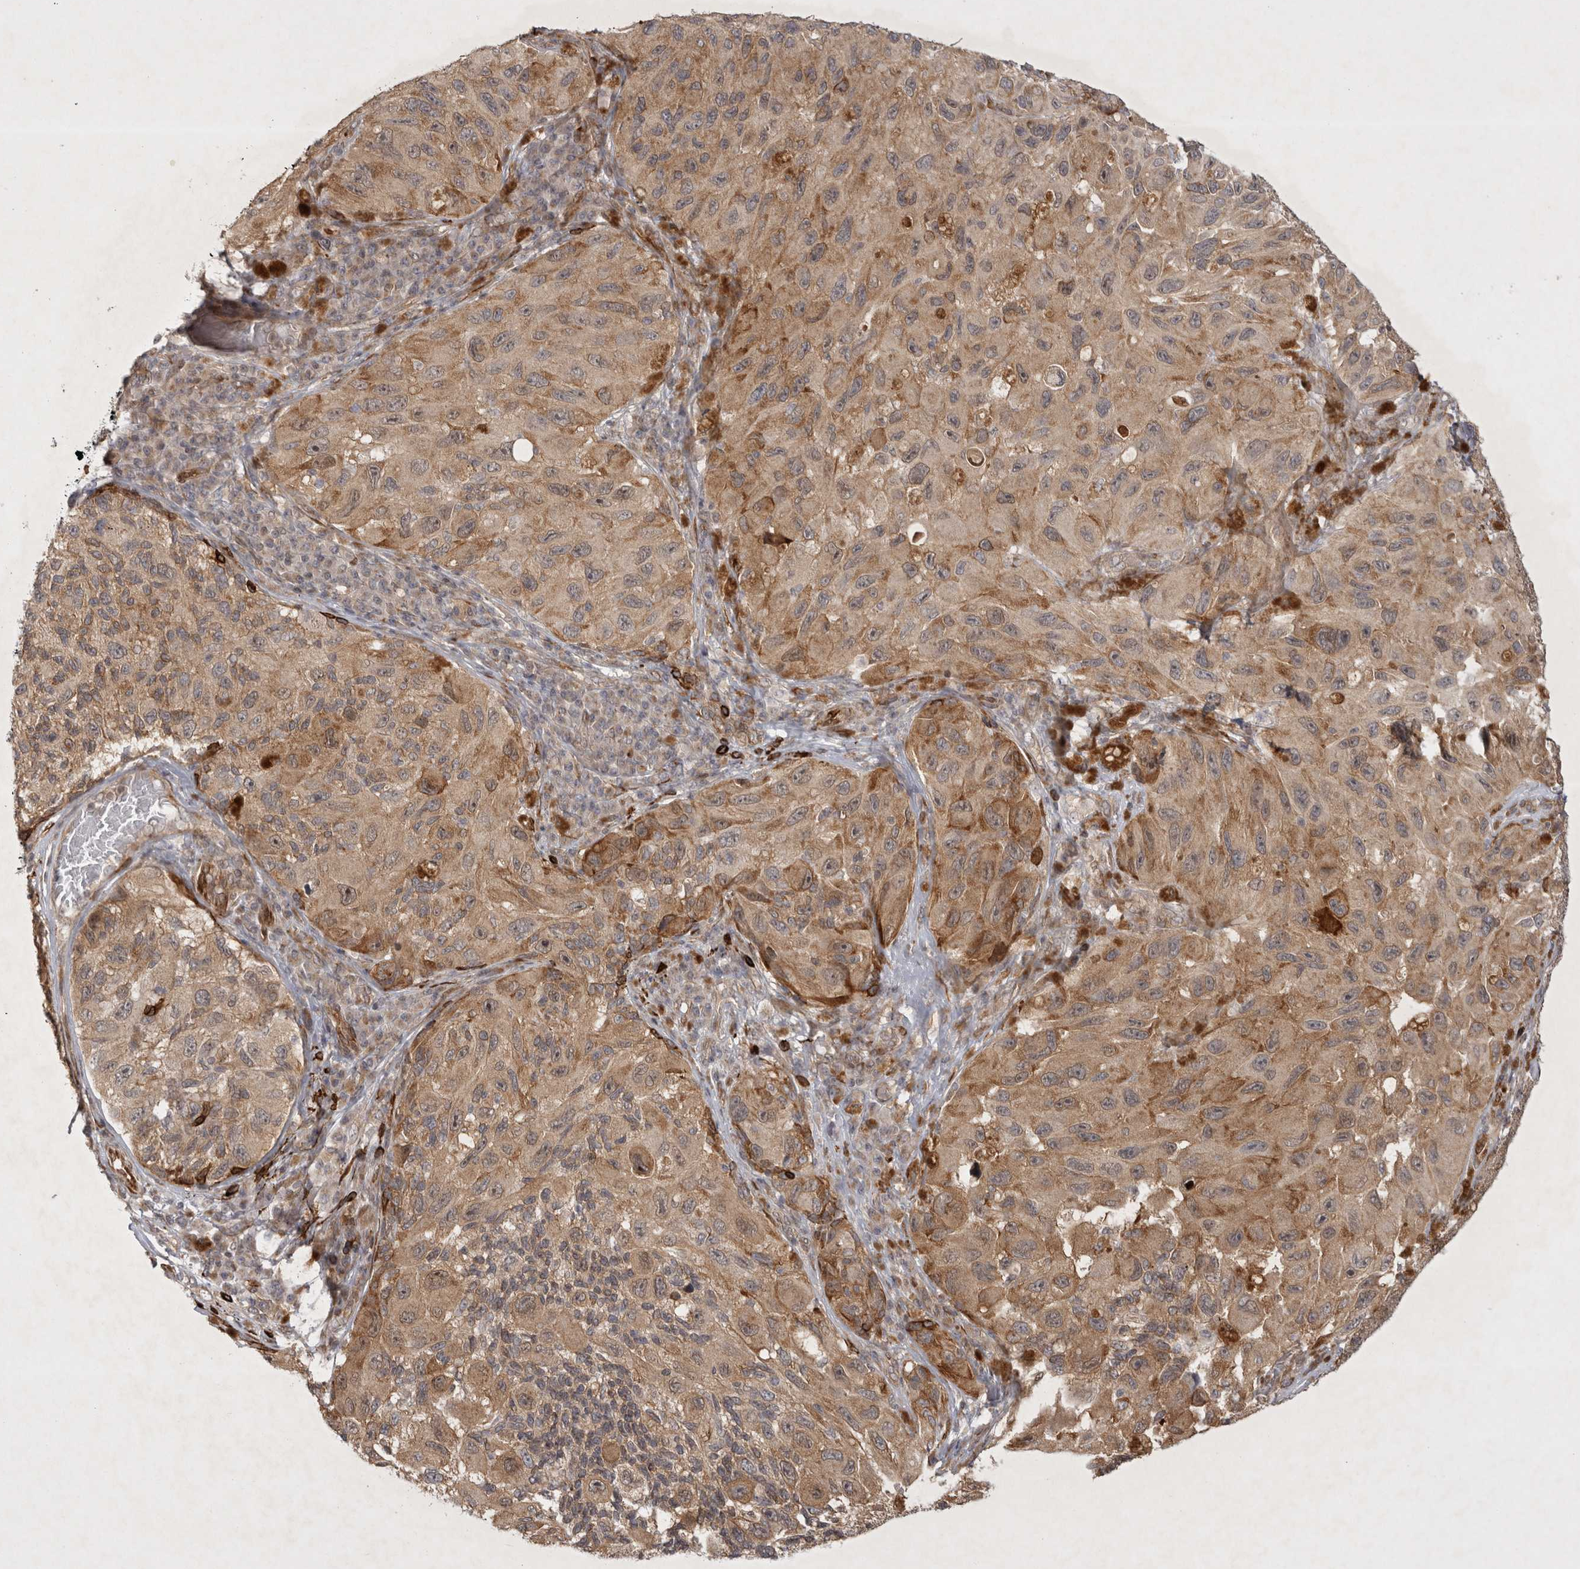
{"staining": {"intensity": "moderate", "quantity": ">75%", "location": "cytoplasmic/membranous"}, "tissue": "melanoma", "cell_type": "Tumor cells", "image_type": "cancer", "snomed": [{"axis": "morphology", "description": "Malignant melanoma, NOS"}, {"axis": "topography", "description": "Skin"}], "caption": "The immunohistochemical stain shows moderate cytoplasmic/membranous staining in tumor cells of malignant melanoma tissue.", "gene": "ZNF318", "patient": {"sex": "female", "age": 73}}